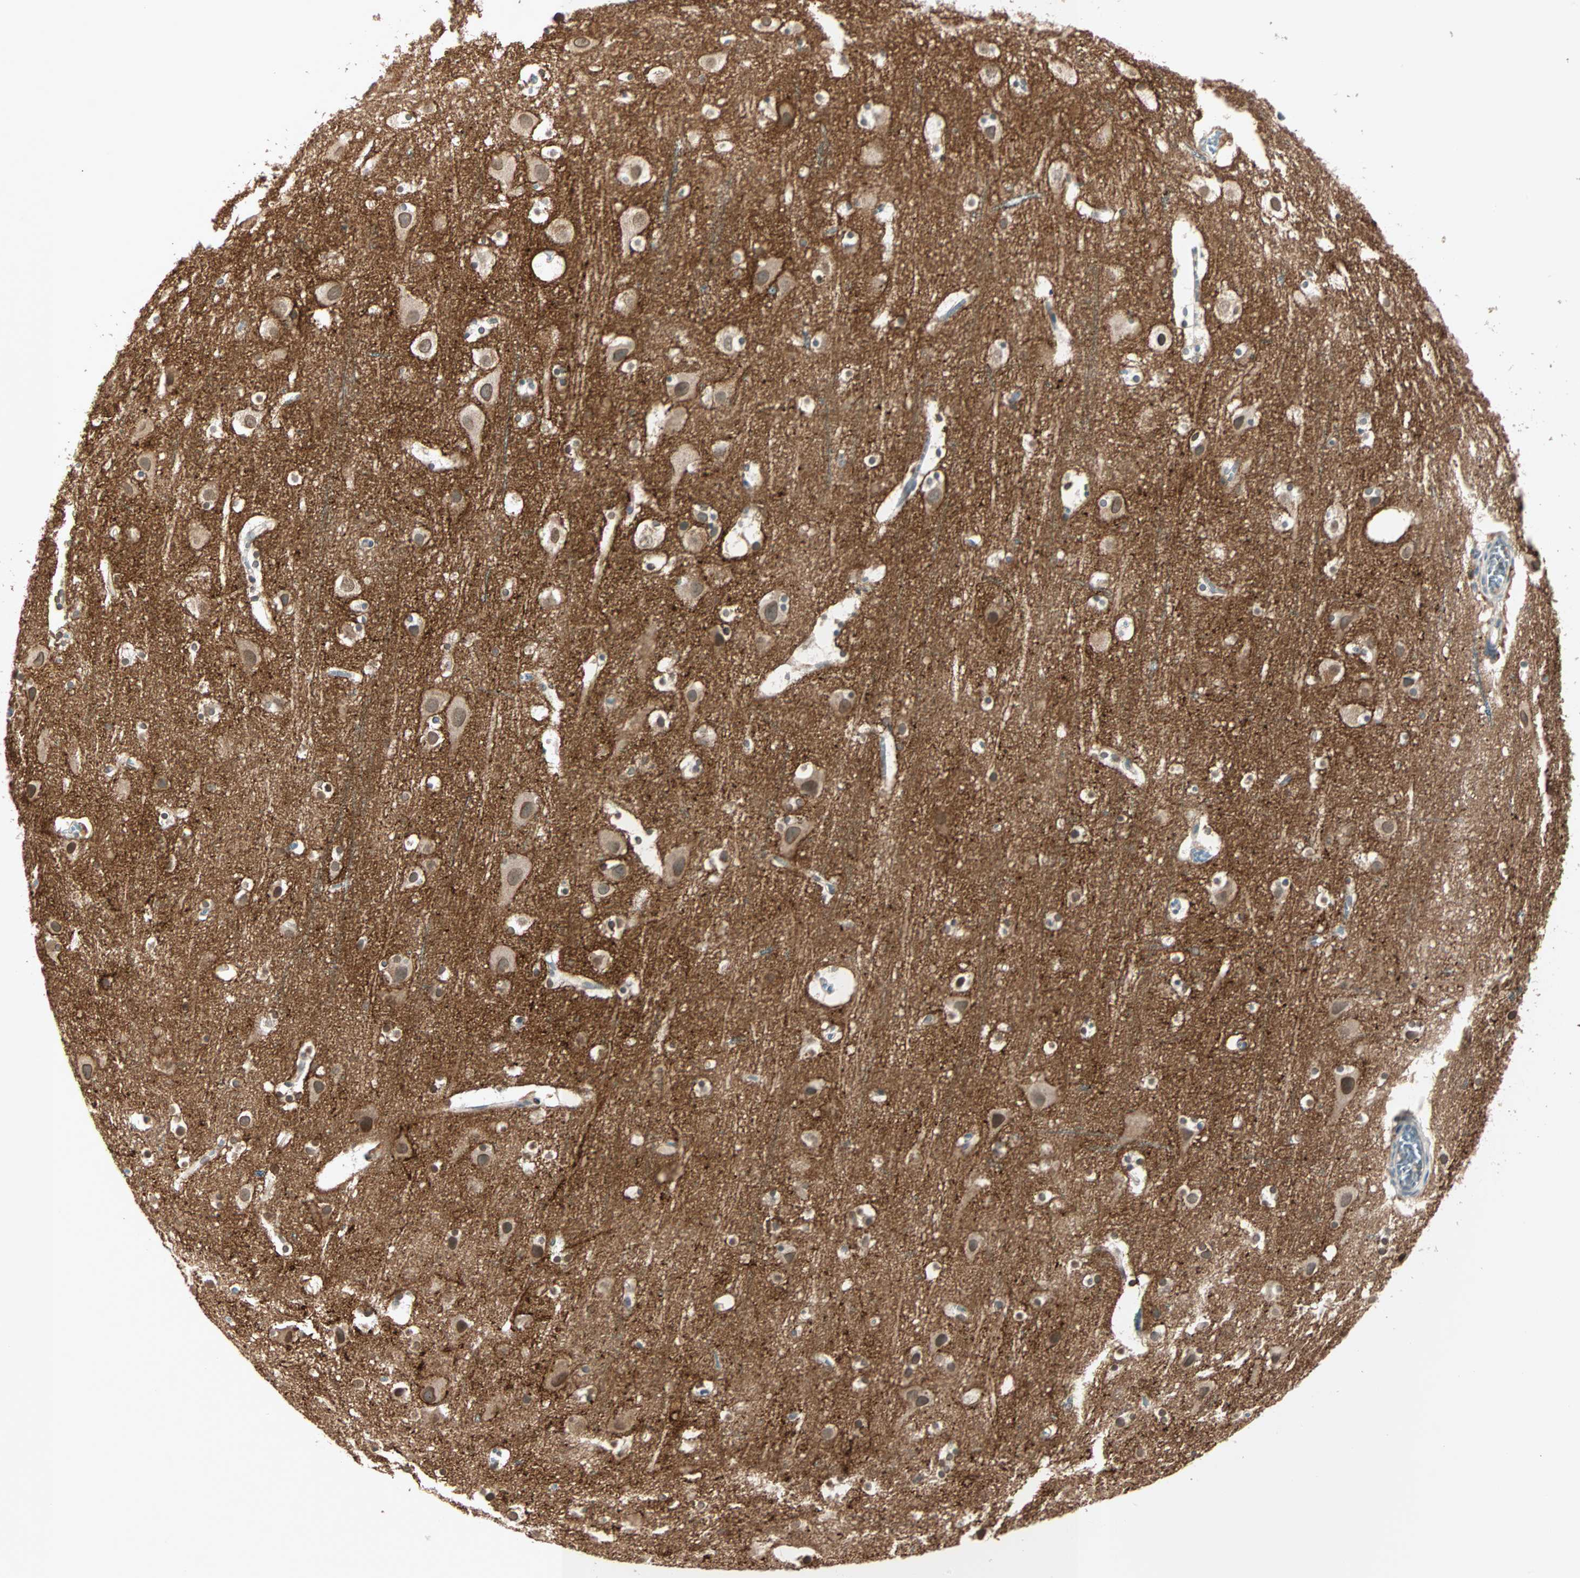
{"staining": {"intensity": "negative", "quantity": "none", "location": "none"}, "tissue": "cerebral cortex", "cell_type": "Endothelial cells", "image_type": "normal", "snomed": [{"axis": "morphology", "description": "Normal tissue, NOS"}, {"axis": "topography", "description": "Cerebral cortex"}], "caption": "This is a image of immunohistochemistry (IHC) staining of normal cerebral cortex, which shows no expression in endothelial cells.", "gene": "BCAN", "patient": {"sex": "male", "age": 45}}